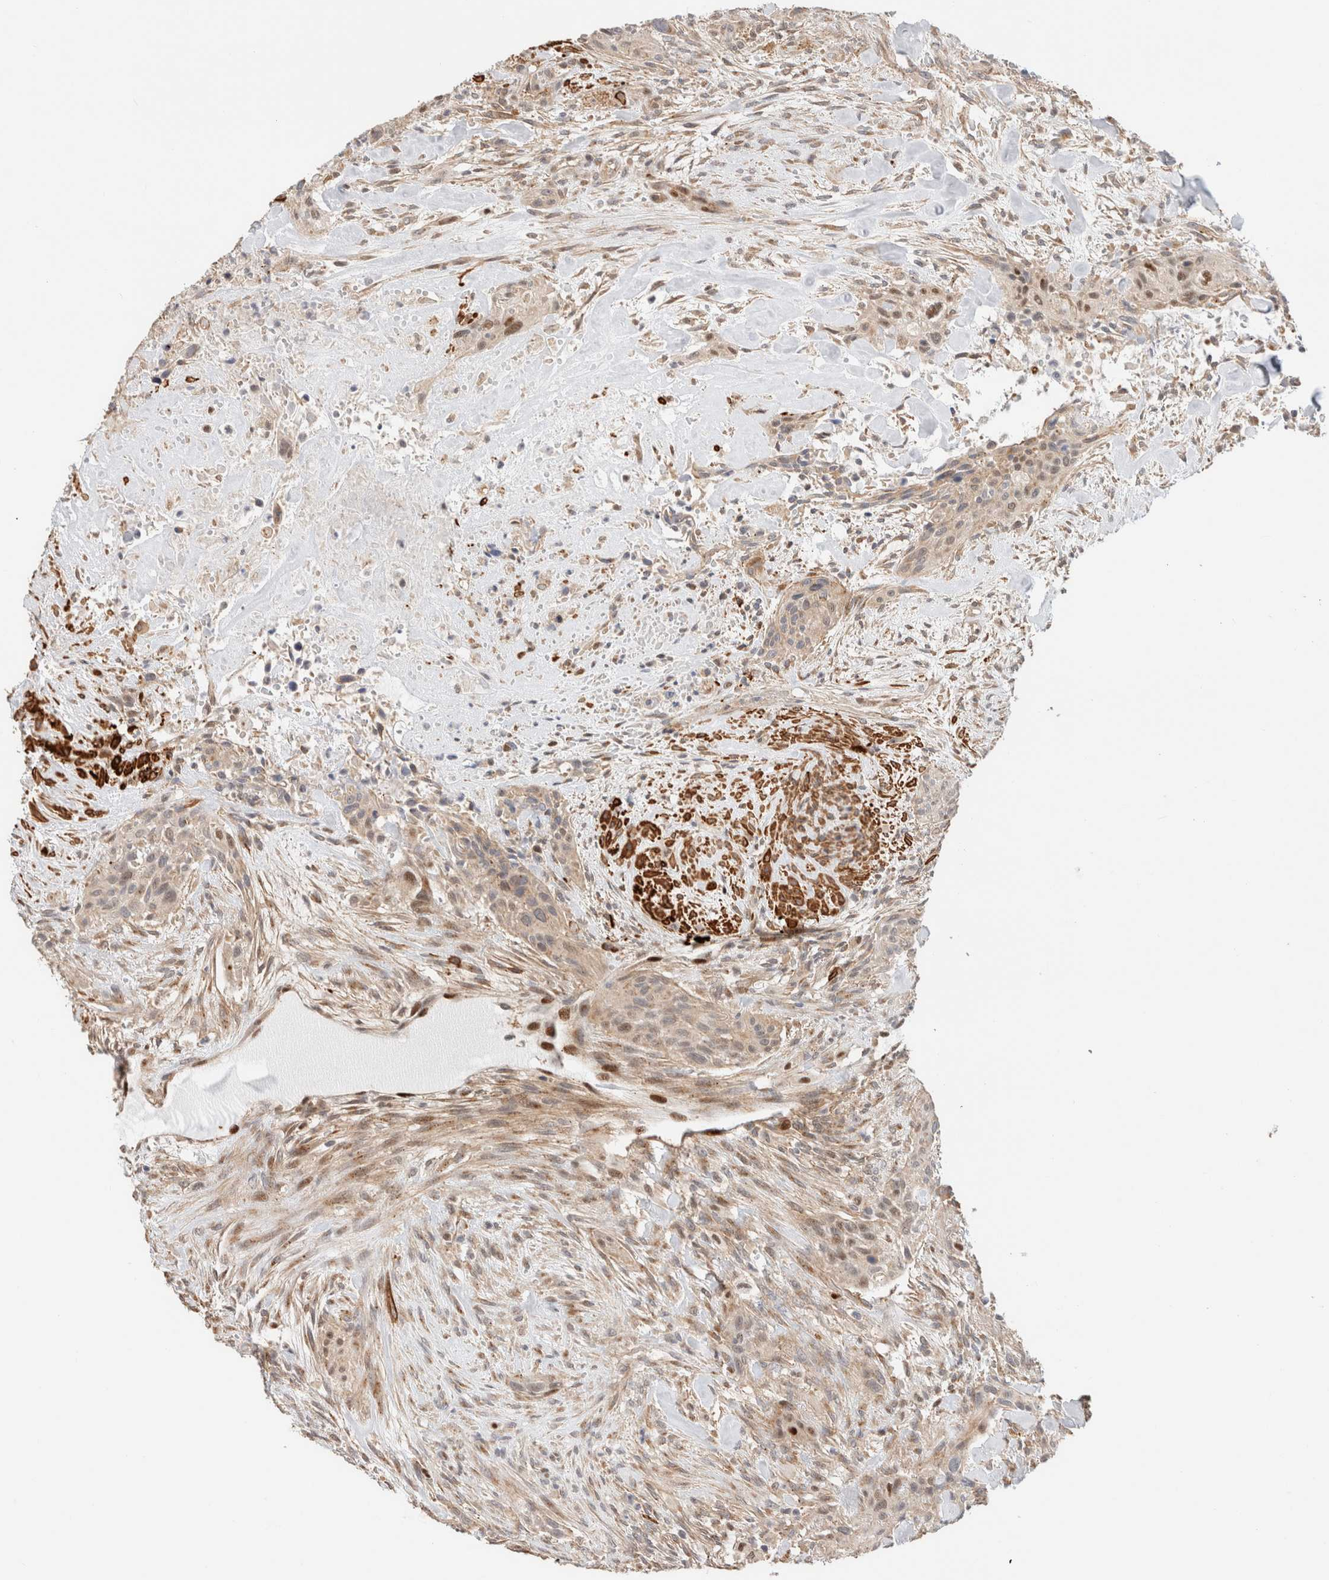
{"staining": {"intensity": "strong", "quantity": "<25%", "location": "nuclear"}, "tissue": "urothelial cancer", "cell_type": "Tumor cells", "image_type": "cancer", "snomed": [{"axis": "morphology", "description": "Urothelial carcinoma, High grade"}, {"axis": "topography", "description": "Urinary bladder"}], "caption": "This is a micrograph of IHC staining of high-grade urothelial carcinoma, which shows strong expression in the nuclear of tumor cells.", "gene": "ID3", "patient": {"sex": "male", "age": 35}}